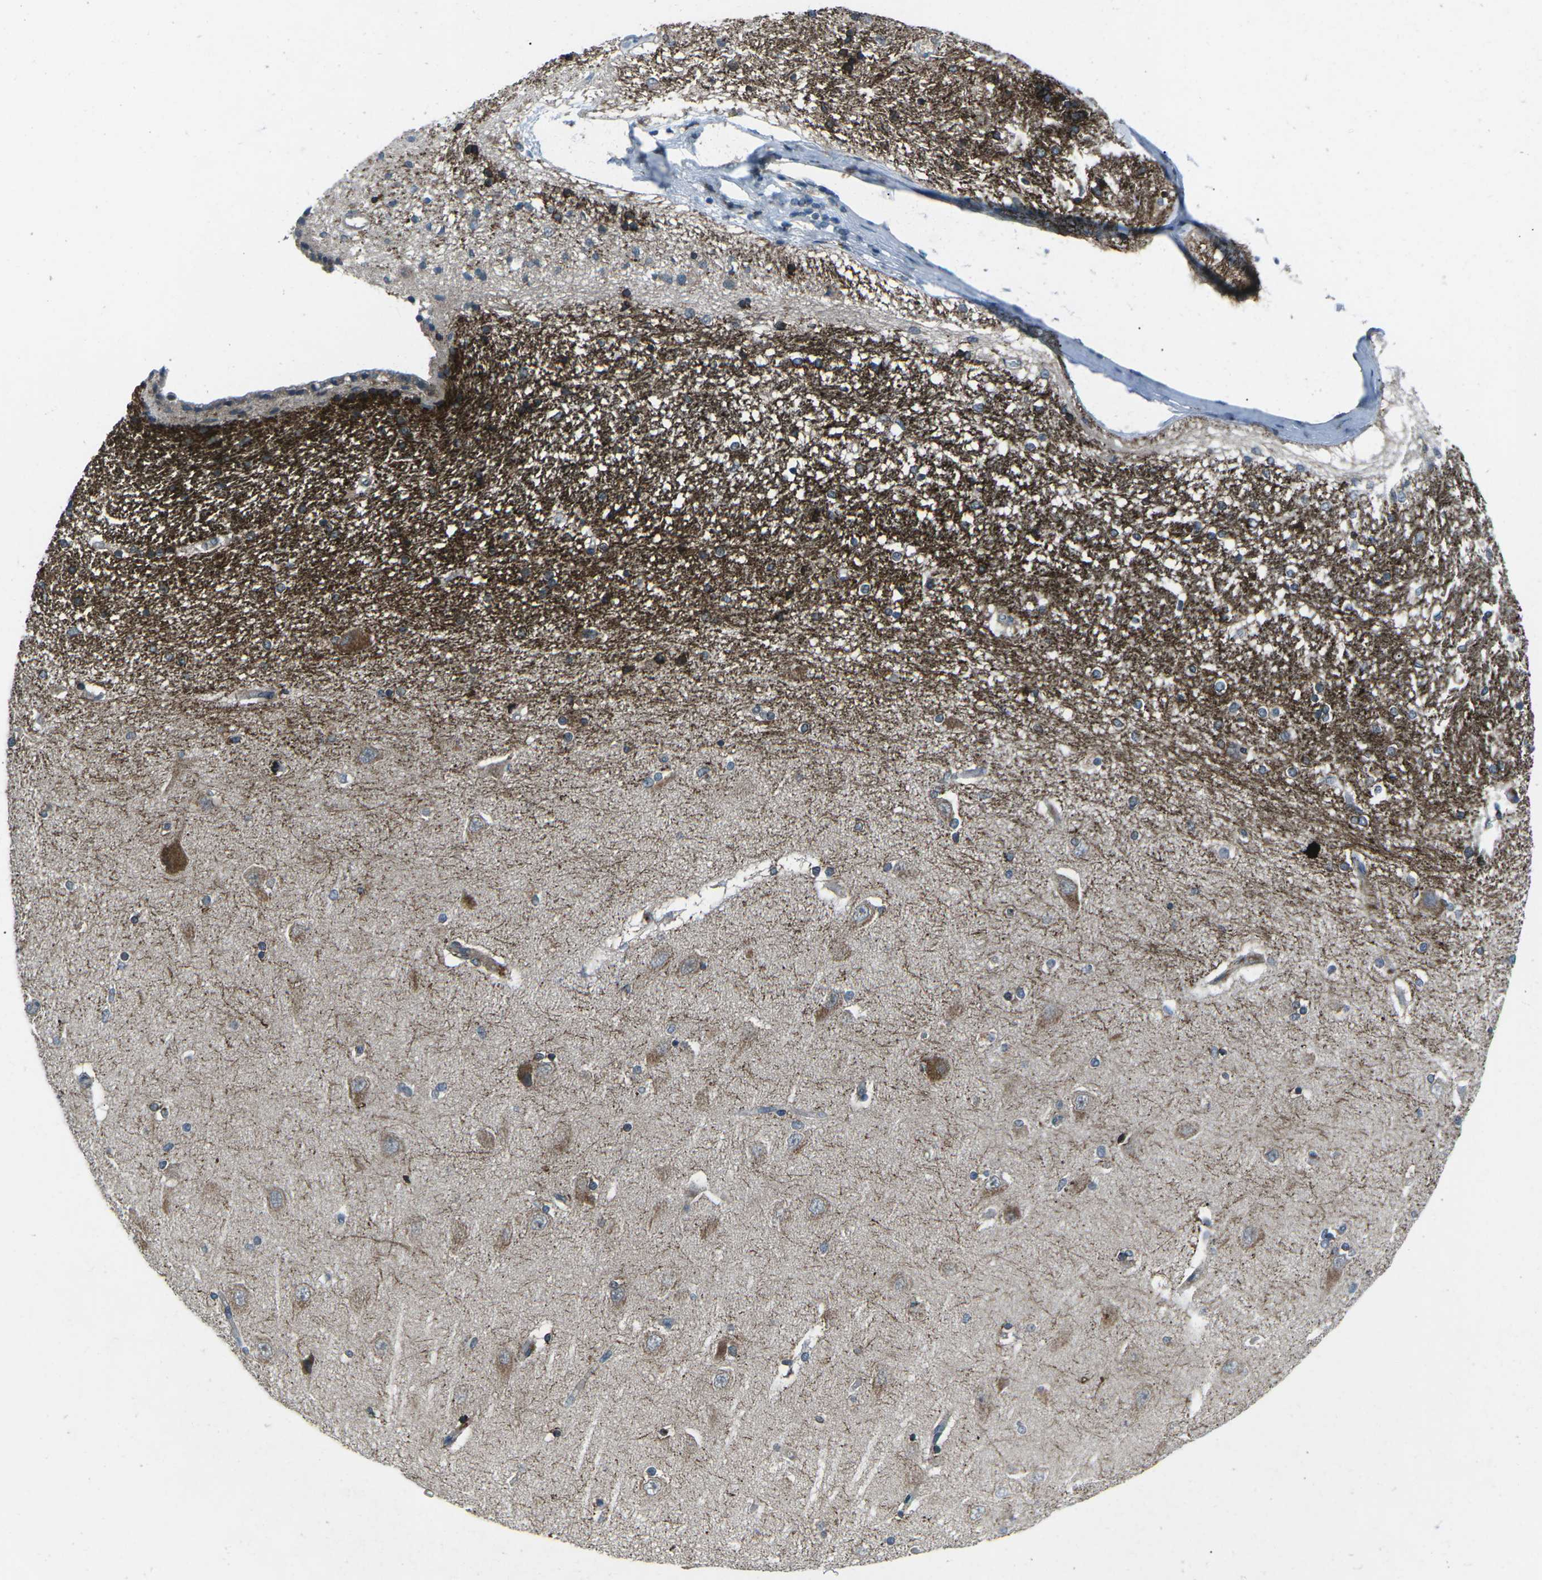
{"staining": {"intensity": "moderate", "quantity": "25%-75%", "location": "cytoplasmic/membranous"}, "tissue": "hippocampus", "cell_type": "Glial cells", "image_type": "normal", "snomed": [{"axis": "morphology", "description": "Normal tissue, NOS"}, {"axis": "topography", "description": "Hippocampus"}], "caption": "Immunohistochemistry (IHC) (DAB) staining of benign human hippocampus shows moderate cytoplasmic/membranous protein expression in about 25%-75% of glial cells. (Brightfield microscopy of DAB IHC at high magnification).", "gene": "CDK16", "patient": {"sex": "female", "age": 54}}